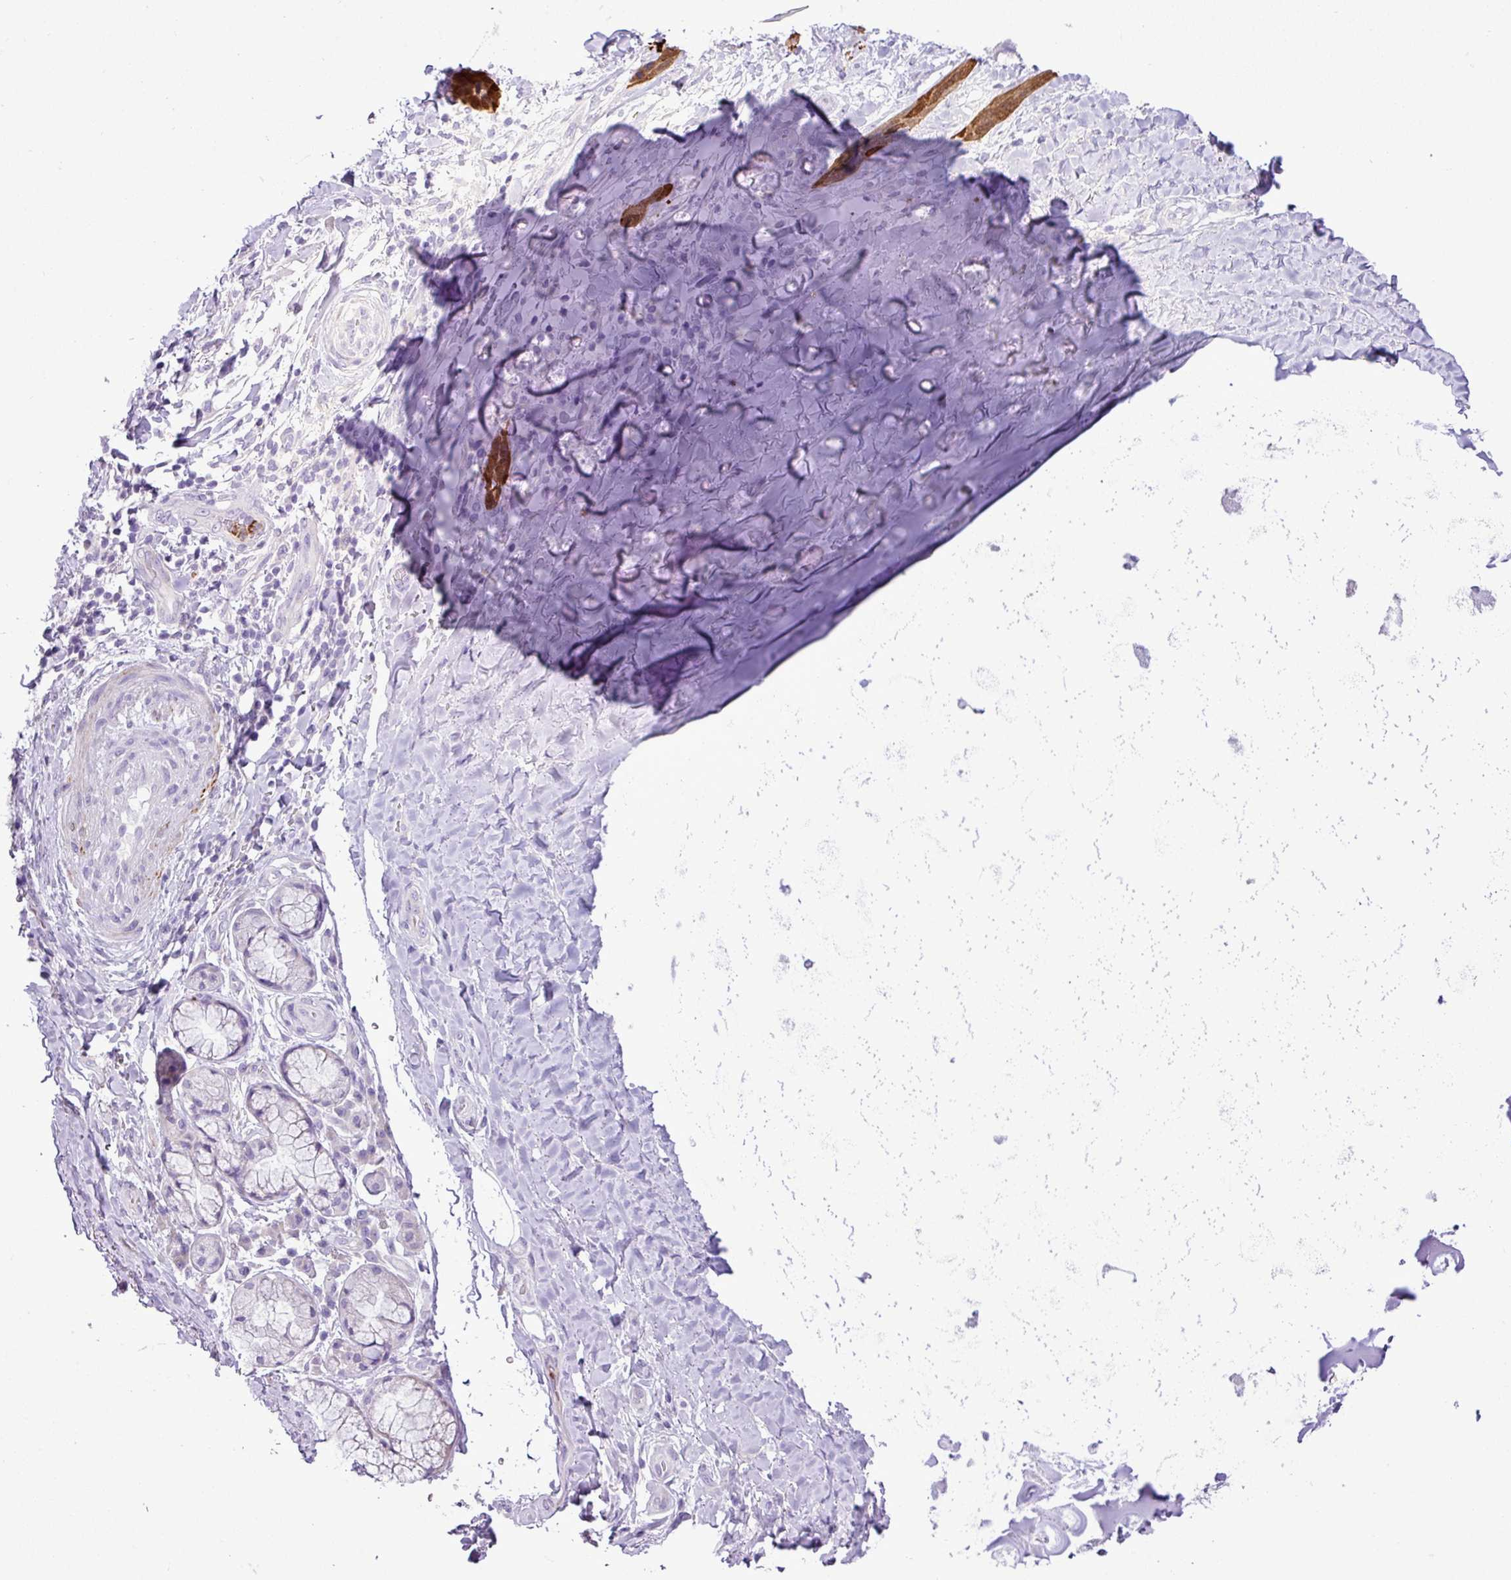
{"staining": {"intensity": "negative", "quantity": "none", "location": "none"}, "tissue": "soft tissue", "cell_type": "Chondrocytes", "image_type": "normal", "snomed": [{"axis": "morphology", "description": "Normal tissue, NOS"}, {"axis": "morphology", "description": "Squamous cell carcinoma, NOS"}, {"axis": "topography", "description": "Bronchus"}, {"axis": "topography", "description": "Lung"}], "caption": "DAB (3,3'-diaminobenzidine) immunohistochemical staining of benign human soft tissue displays no significant expression in chondrocytes. (DAB (3,3'-diaminobenzidine) IHC, high magnification).", "gene": "ZSCAN5A", "patient": {"sex": "female", "age": 70}}